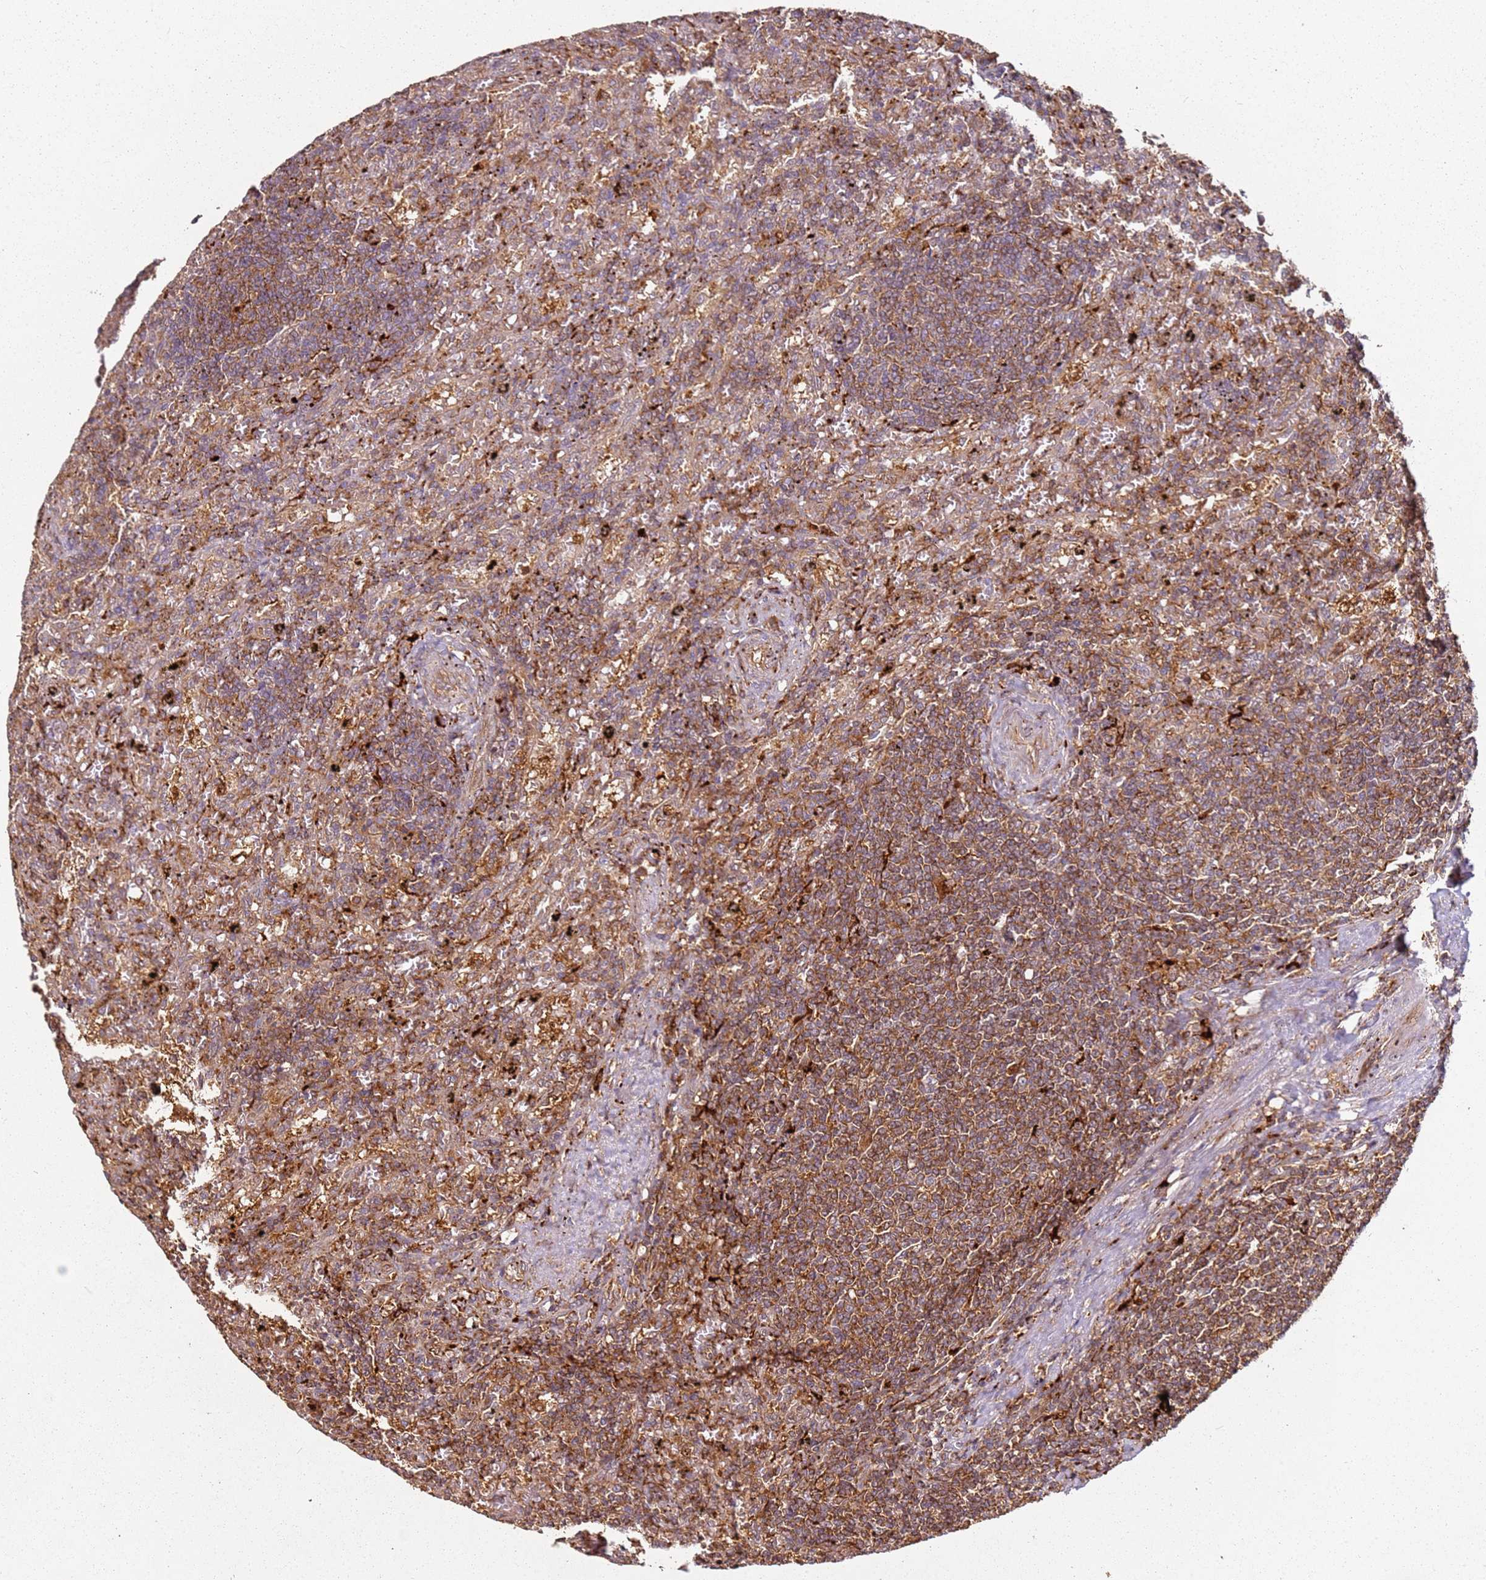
{"staining": {"intensity": "moderate", "quantity": ">75%", "location": "cytoplasmic/membranous"}, "tissue": "lymphoma", "cell_type": "Tumor cells", "image_type": "cancer", "snomed": [{"axis": "morphology", "description": "Malignant lymphoma, non-Hodgkin's type, Low grade"}, {"axis": "topography", "description": "Spleen"}], "caption": "About >75% of tumor cells in human lymphoma reveal moderate cytoplasmic/membranous protein expression as visualized by brown immunohistochemical staining.", "gene": "SCGB2B2", "patient": {"sex": "male", "age": 76}}